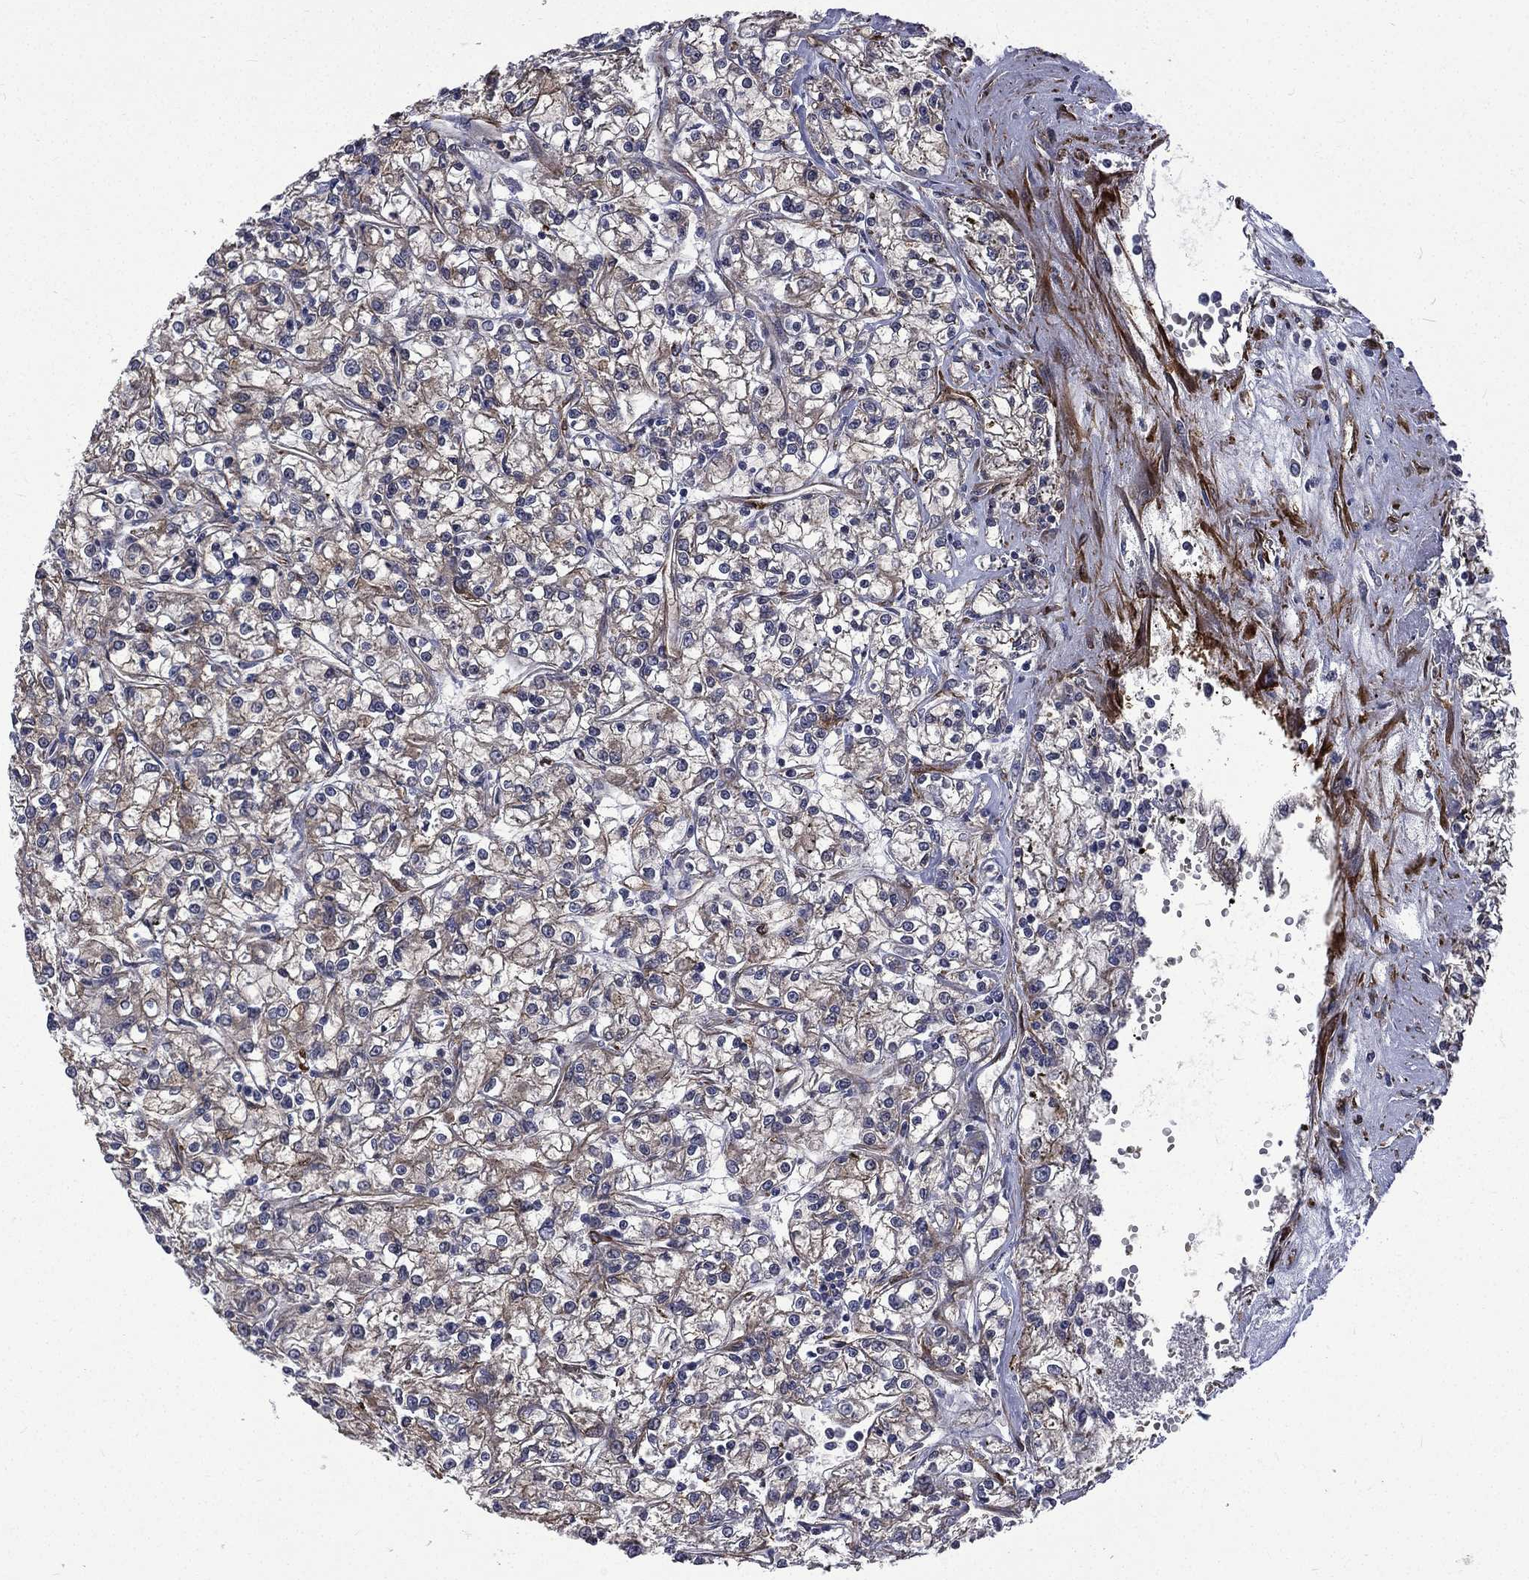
{"staining": {"intensity": "weak", "quantity": "25%-75%", "location": "cytoplasmic/membranous"}, "tissue": "renal cancer", "cell_type": "Tumor cells", "image_type": "cancer", "snomed": [{"axis": "morphology", "description": "Adenocarcinoma, NOS"}, {"axis": "topography", "description": "Kidney"}], "caption": "Protein expression analysis of human renal cancer (adenocarcinoma) reveals weak cytoplasmic/membranous staining in approximately 25%-75% of tumor cells. (DAB (3,3'-diaminobenzidine) IHC with brightfield microscopy, high magnification).", "gene": "PPFIBP1", "patient": {"sex": "female", "age": 59}}